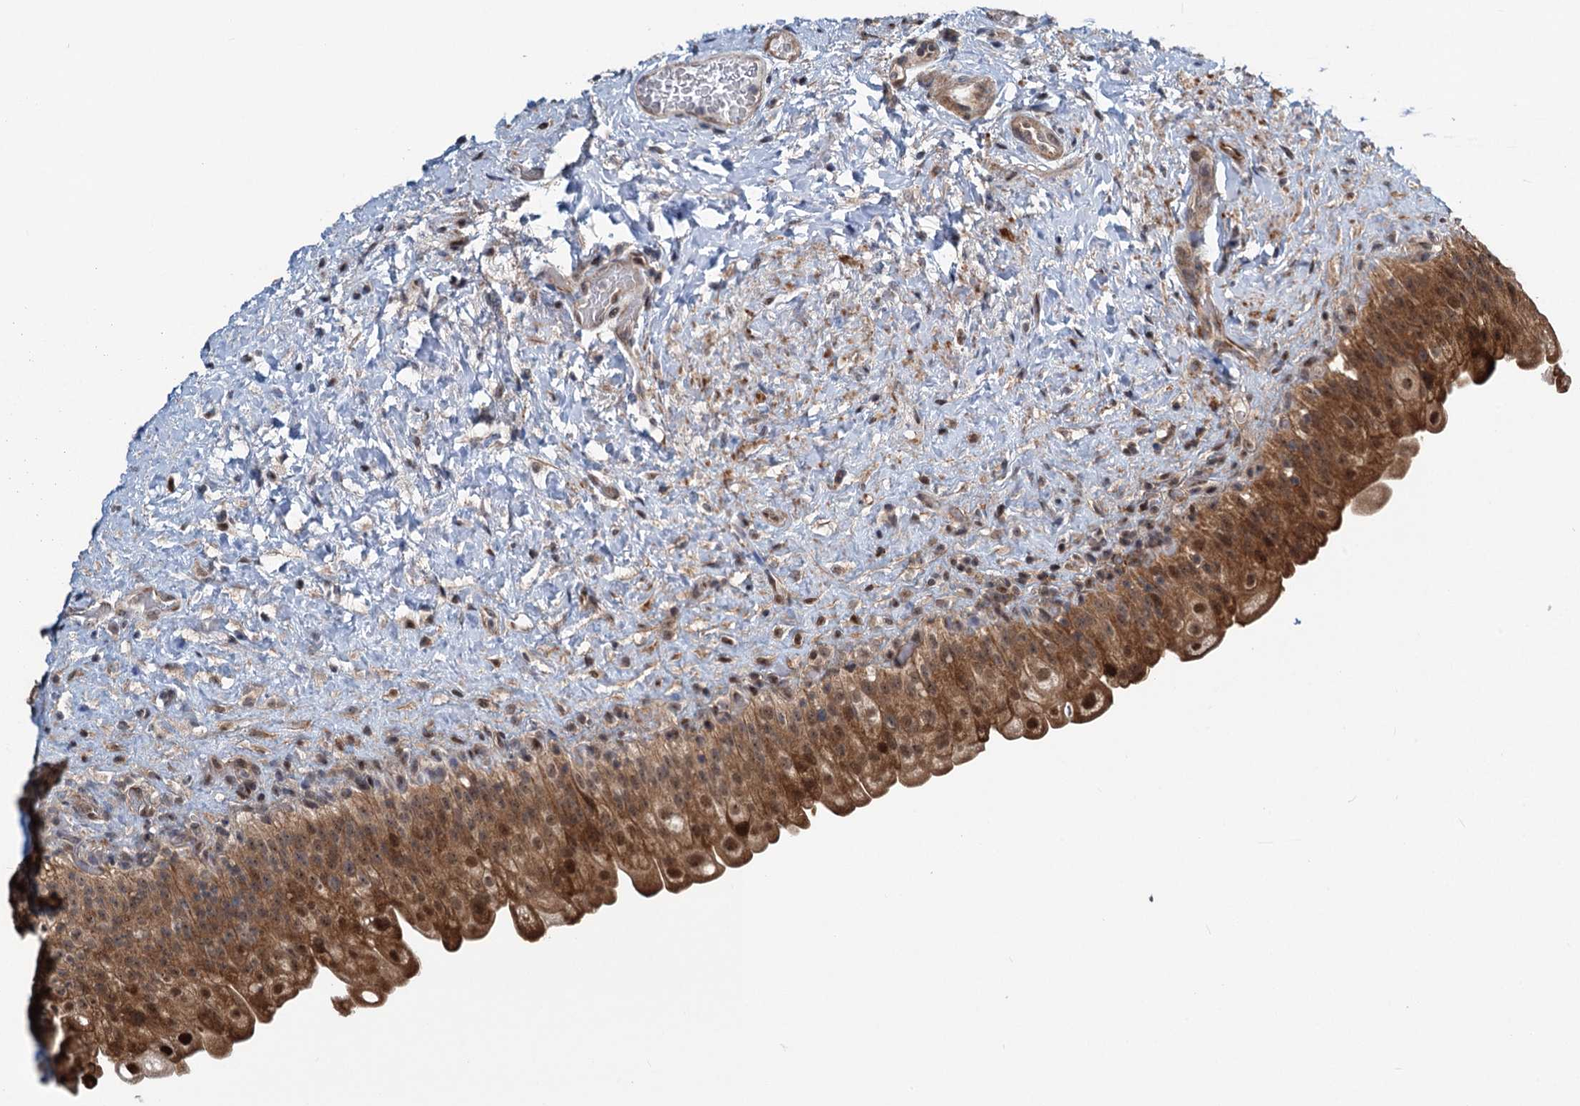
{"staining": {"intensity": "strong", "quantity": ">75%", "location": "cytoplasmic/membranous,nuclear"}, "tissue": "urinary bladder", "cell_type": "Urothelial cells", "image_type": "normal", "snomed": [{"axis": "morphology", "description": "Normal tissue, NOS"}, {"axis": "topography", "description": "Urinary bladder"}], "caption": "Immunohistochemical staining of normal human urinary bladder reveals strong cytoplasmic/membranous,nuclear protein staining in about >75% of urothelial cells.", "gene": "GPBP1", "patient": {"sex": "female", "age": 27}}